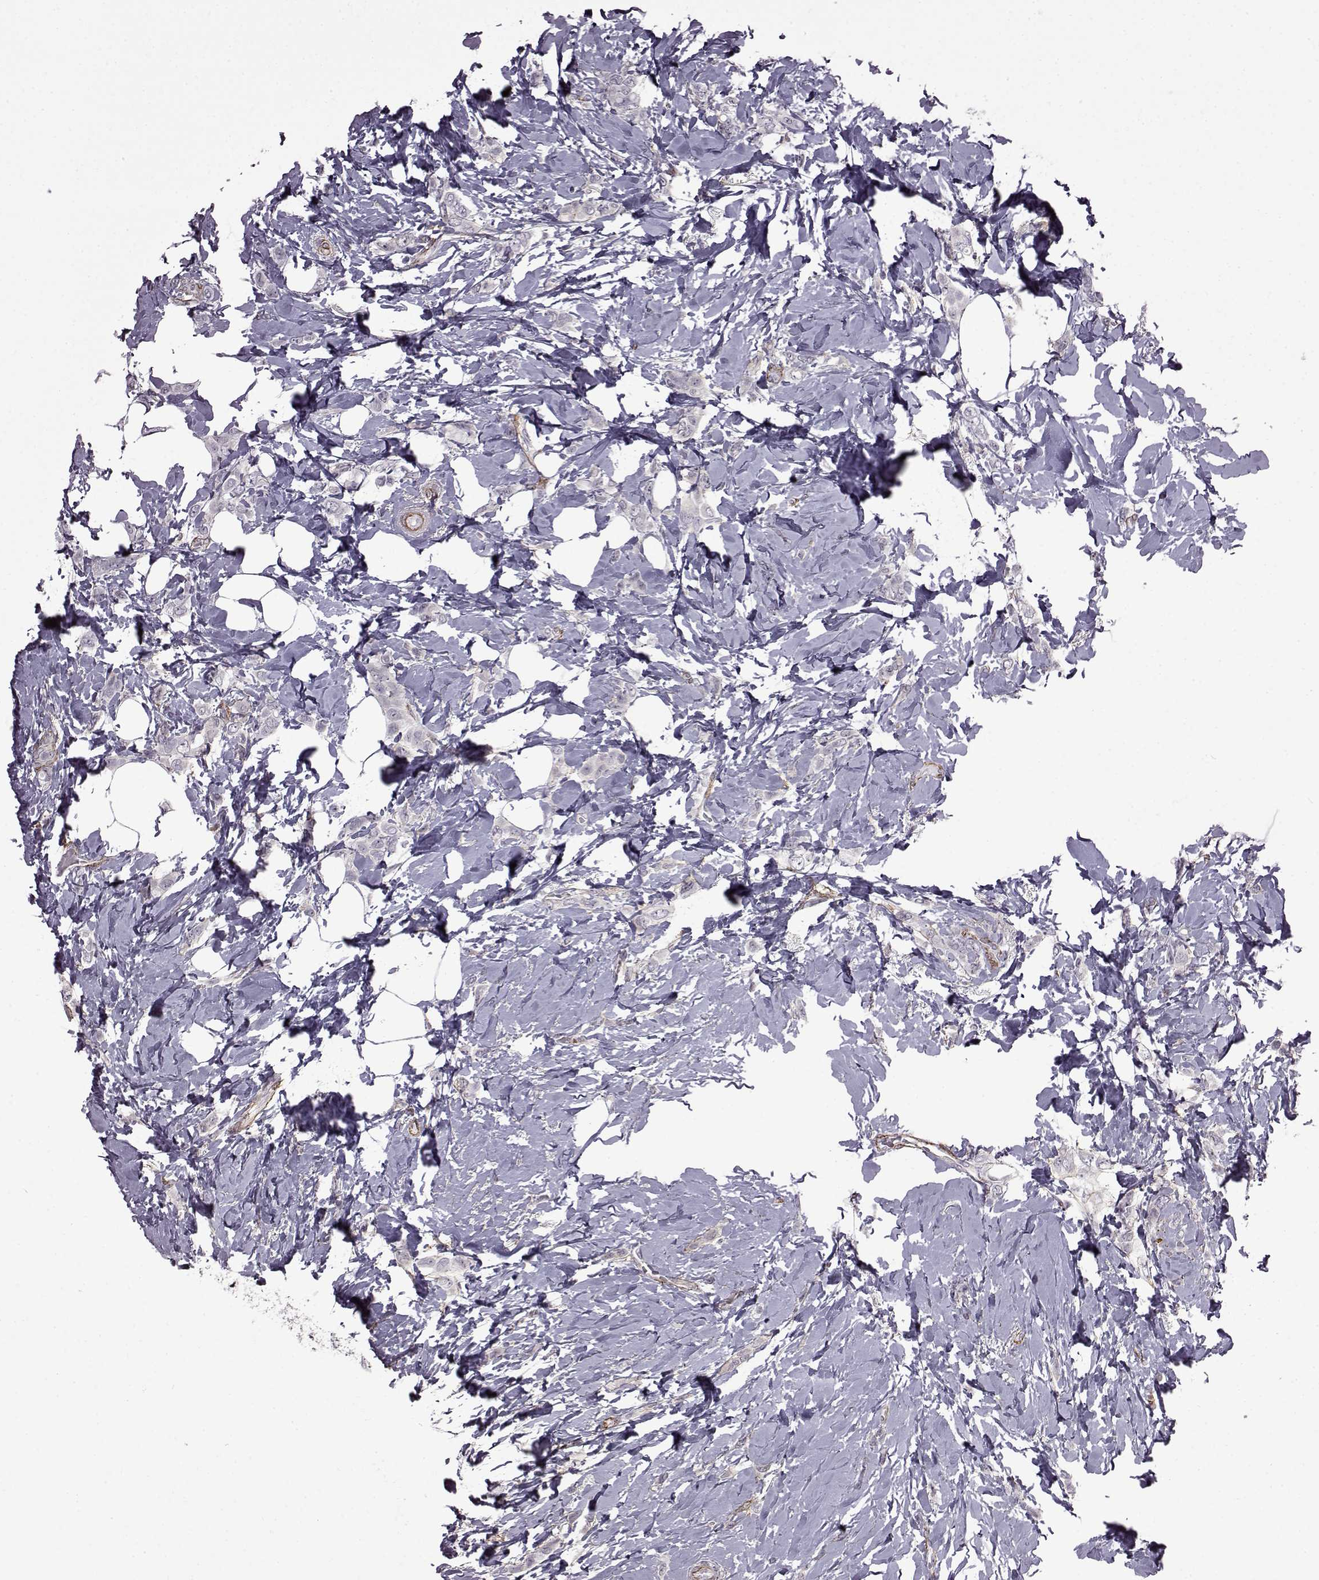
{"staining": {"intensity": "negative", "quantity": "none", "location": "none"}, "tissue": "breast cancer", "cell_type": "Tumor cells", "image_type": "cancer", "snomed": [{"axis": "morphology", "description": "Lobular carcinoma"}, {"axis": "topography", "description": "Breast"}], "caption": "Human breast cancer stained for a protein using IHC exhibits no staining in tumor cells.", "gene": "SYNPO2", "patient": {"sex": "female", "age": 66}}